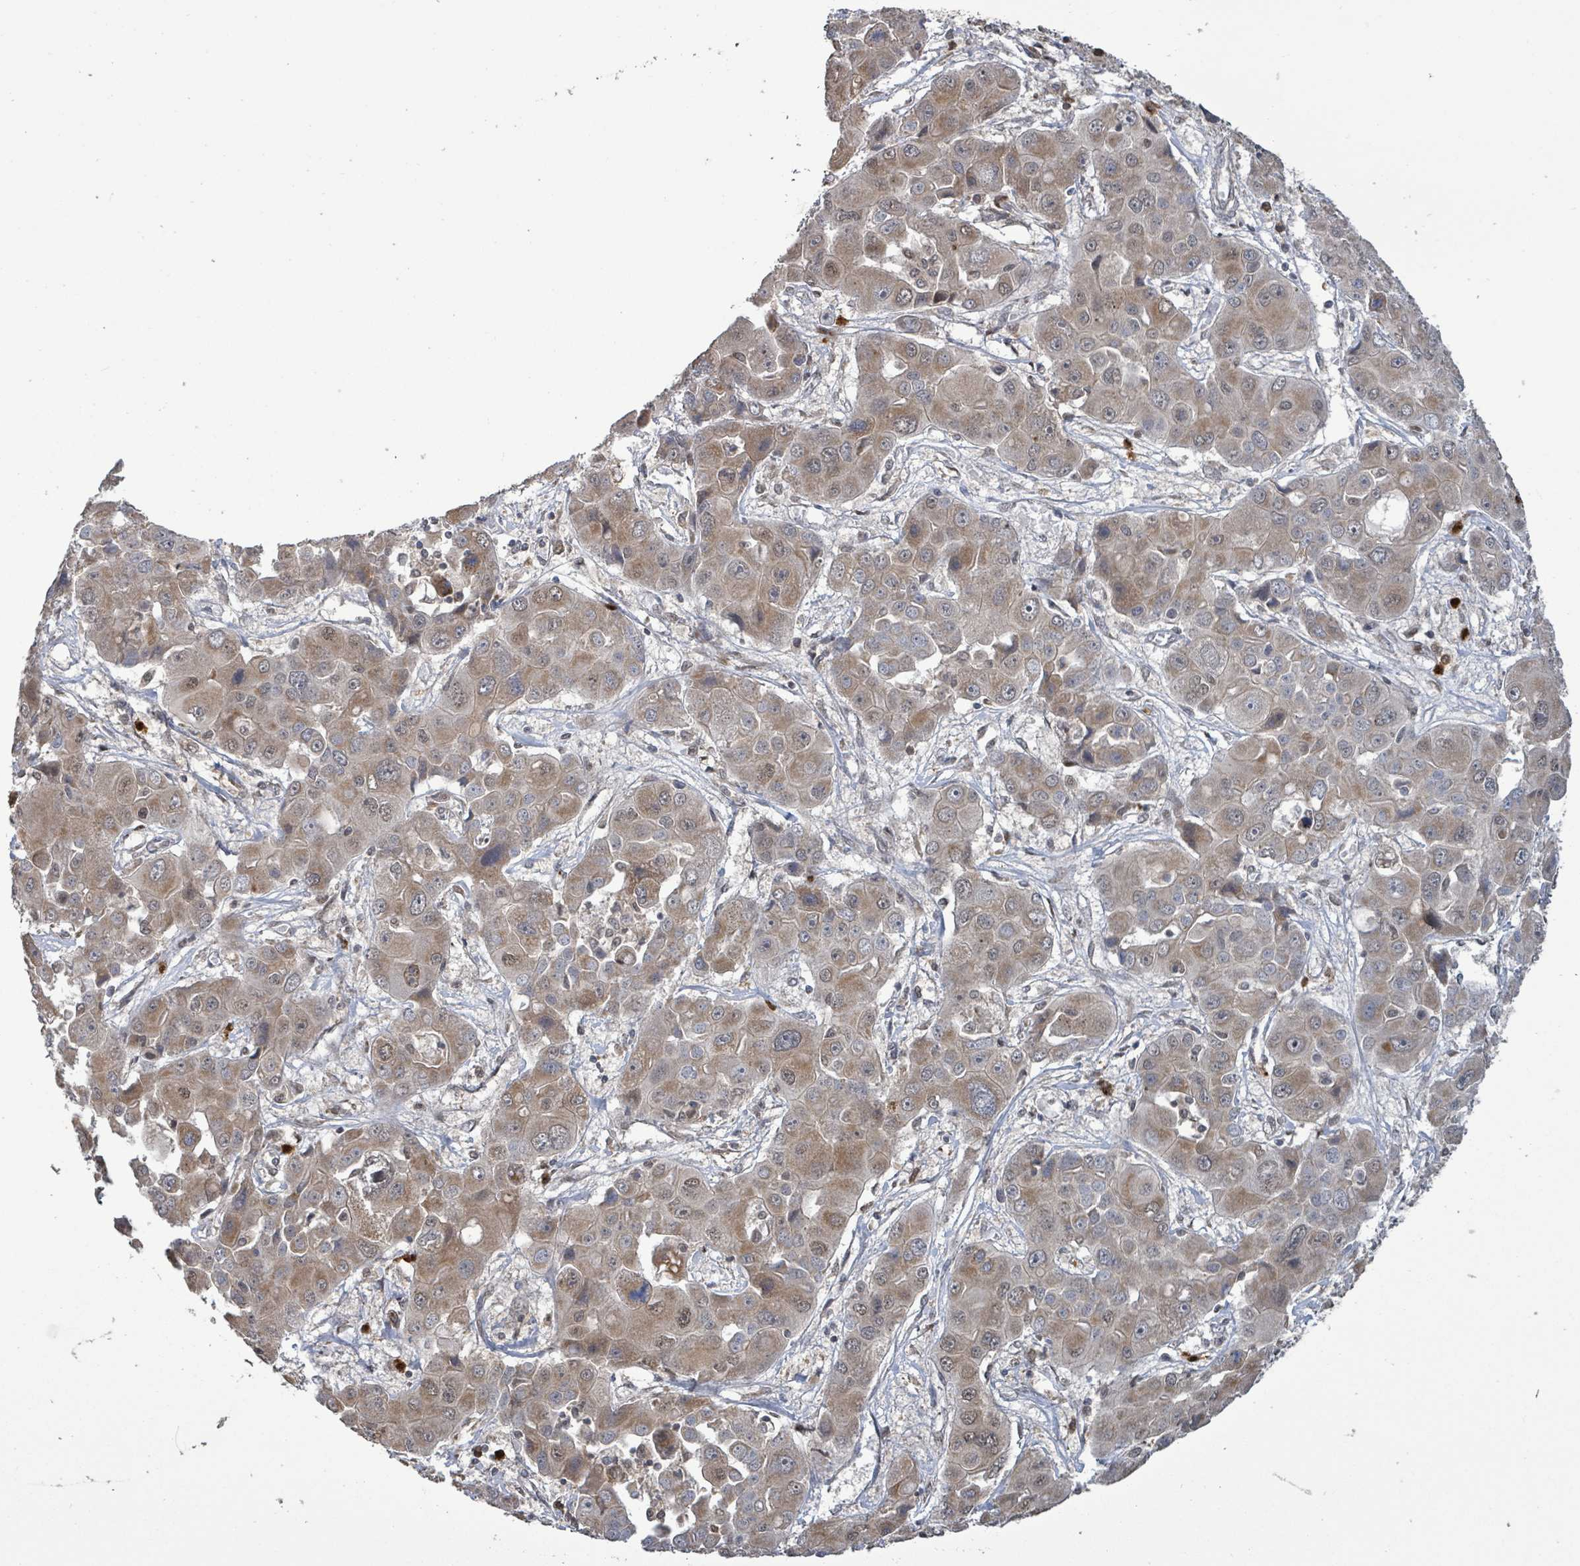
{"staining": {"intensity": "moderate", "quantity": ">75%", "location": "cytoplasmic/membranous"}, "tissue": "liver cancer", "cell_type": "Tumor cells", "image_type": "cancer", "snomed": [{"axis": "morphology", "description": "Cholangiocarcinoma"}, {"axis": "topography", "description": "Liver"}], "caption": "Liver cancer was stained to show a protein in brown. There is medium levels of moderate cytoplasmic/membranous staining in about >75% of tumor cells.", "gene": "COQ6", "patient": {"sex": "male", "age": 67}}